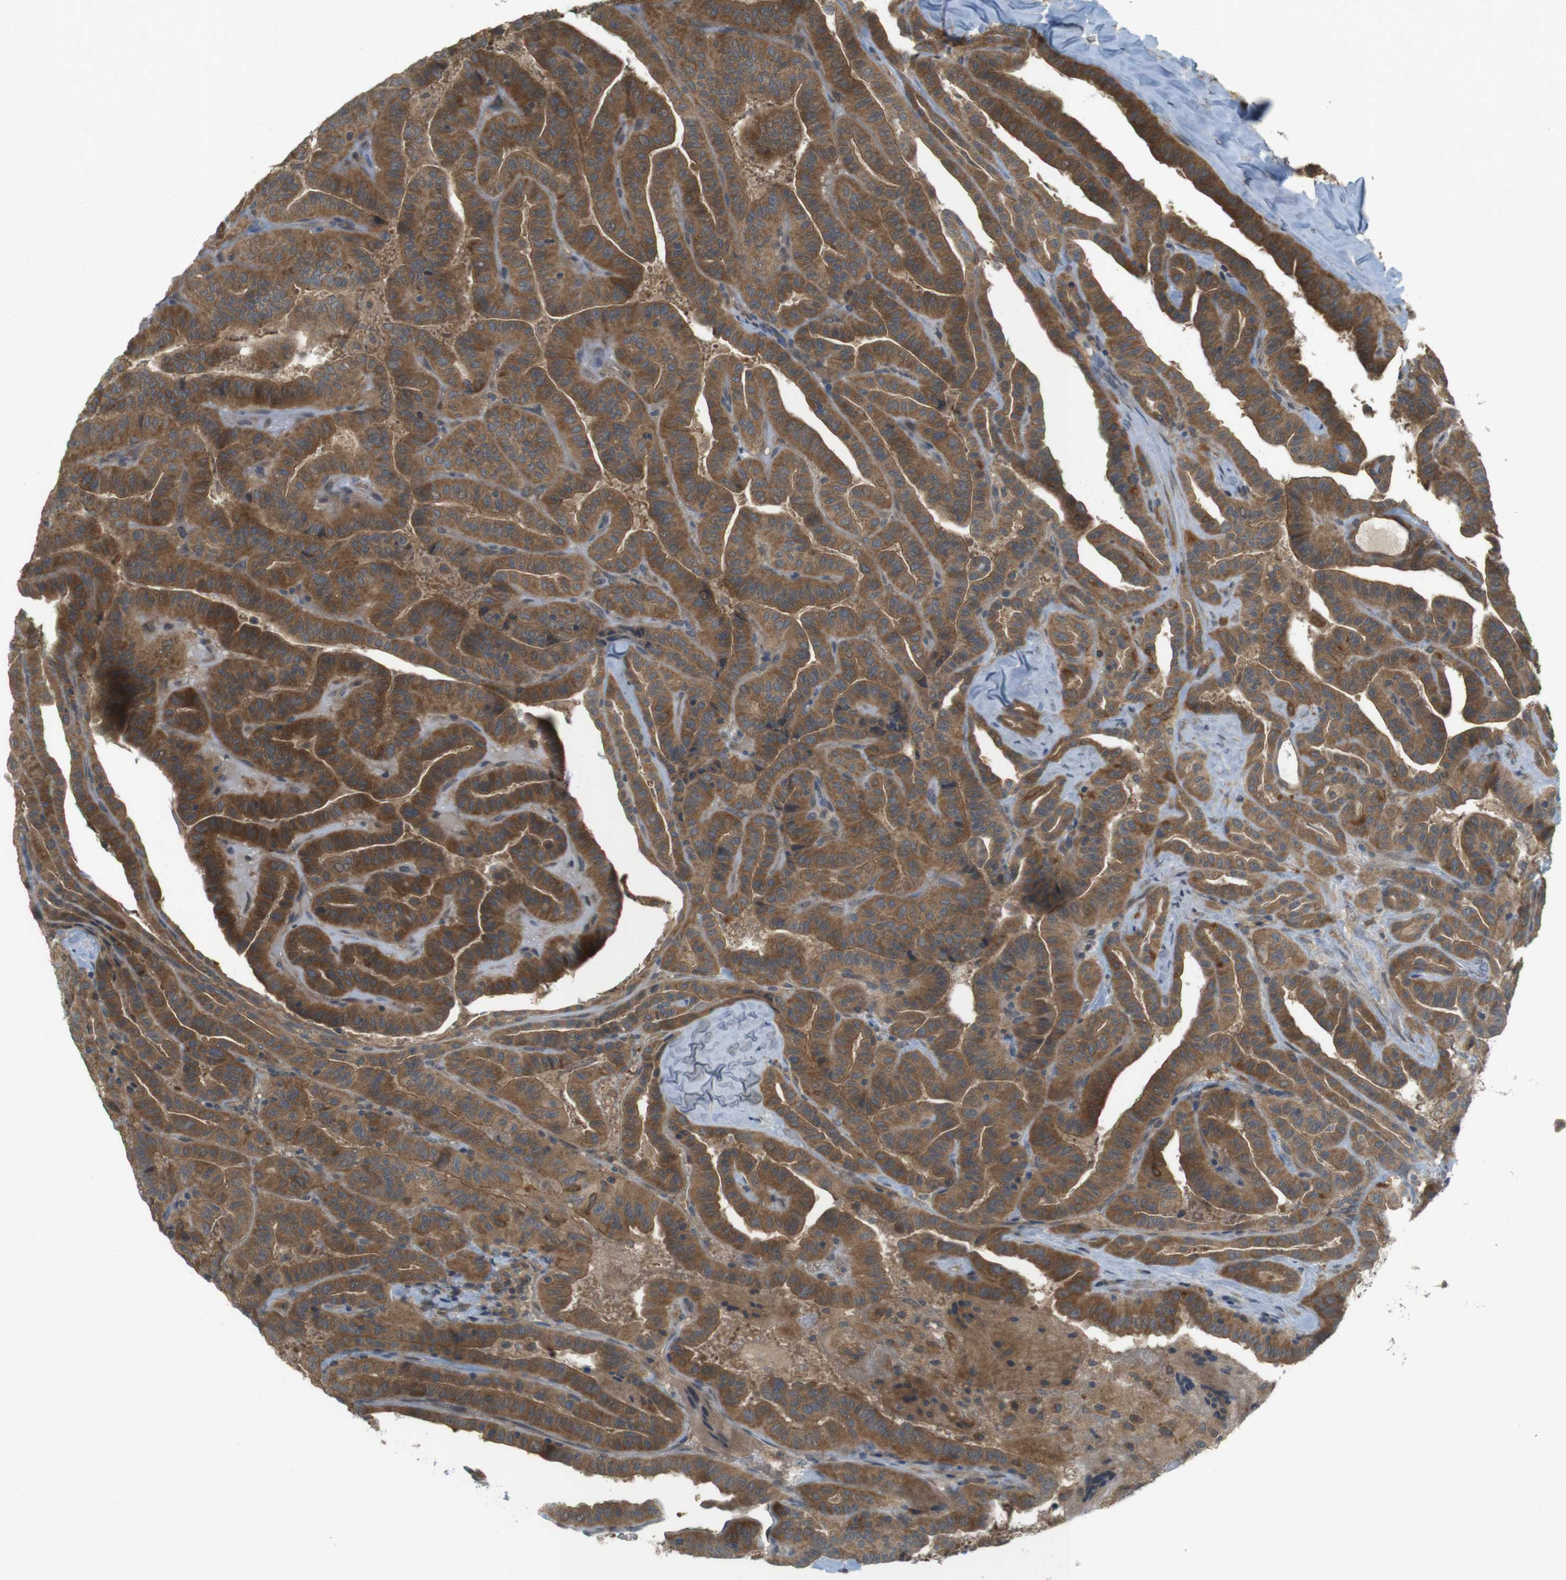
{"staining": {"intensity": "strong", "quantity": ">75%", "location": "cytoplasmic/membranous"}, "tissue": "thyroid cancer", "cell_type": "Tumor cells", "image_type": "cancer", "snomed": [{"axis": "morphology", "description": "Papillary adenocarcinoma, NOS"}, {"axis": "topography", "description": "Thyroid gland"}], "caption": "Immunohistochemical staining of thyroid cancer (papillary adenocarcinoma) exhibits high levels of strong cytoplasmic/membranous staining in approximately >75% of tumor cells. The staining was performed using DAB to visualize the protein expression in brown, while the nuclei were stained in blue with hematoxylin (Magnification: 20x).", "gene": "RNF130", "patient": {"sex": "male", "age": 77}}